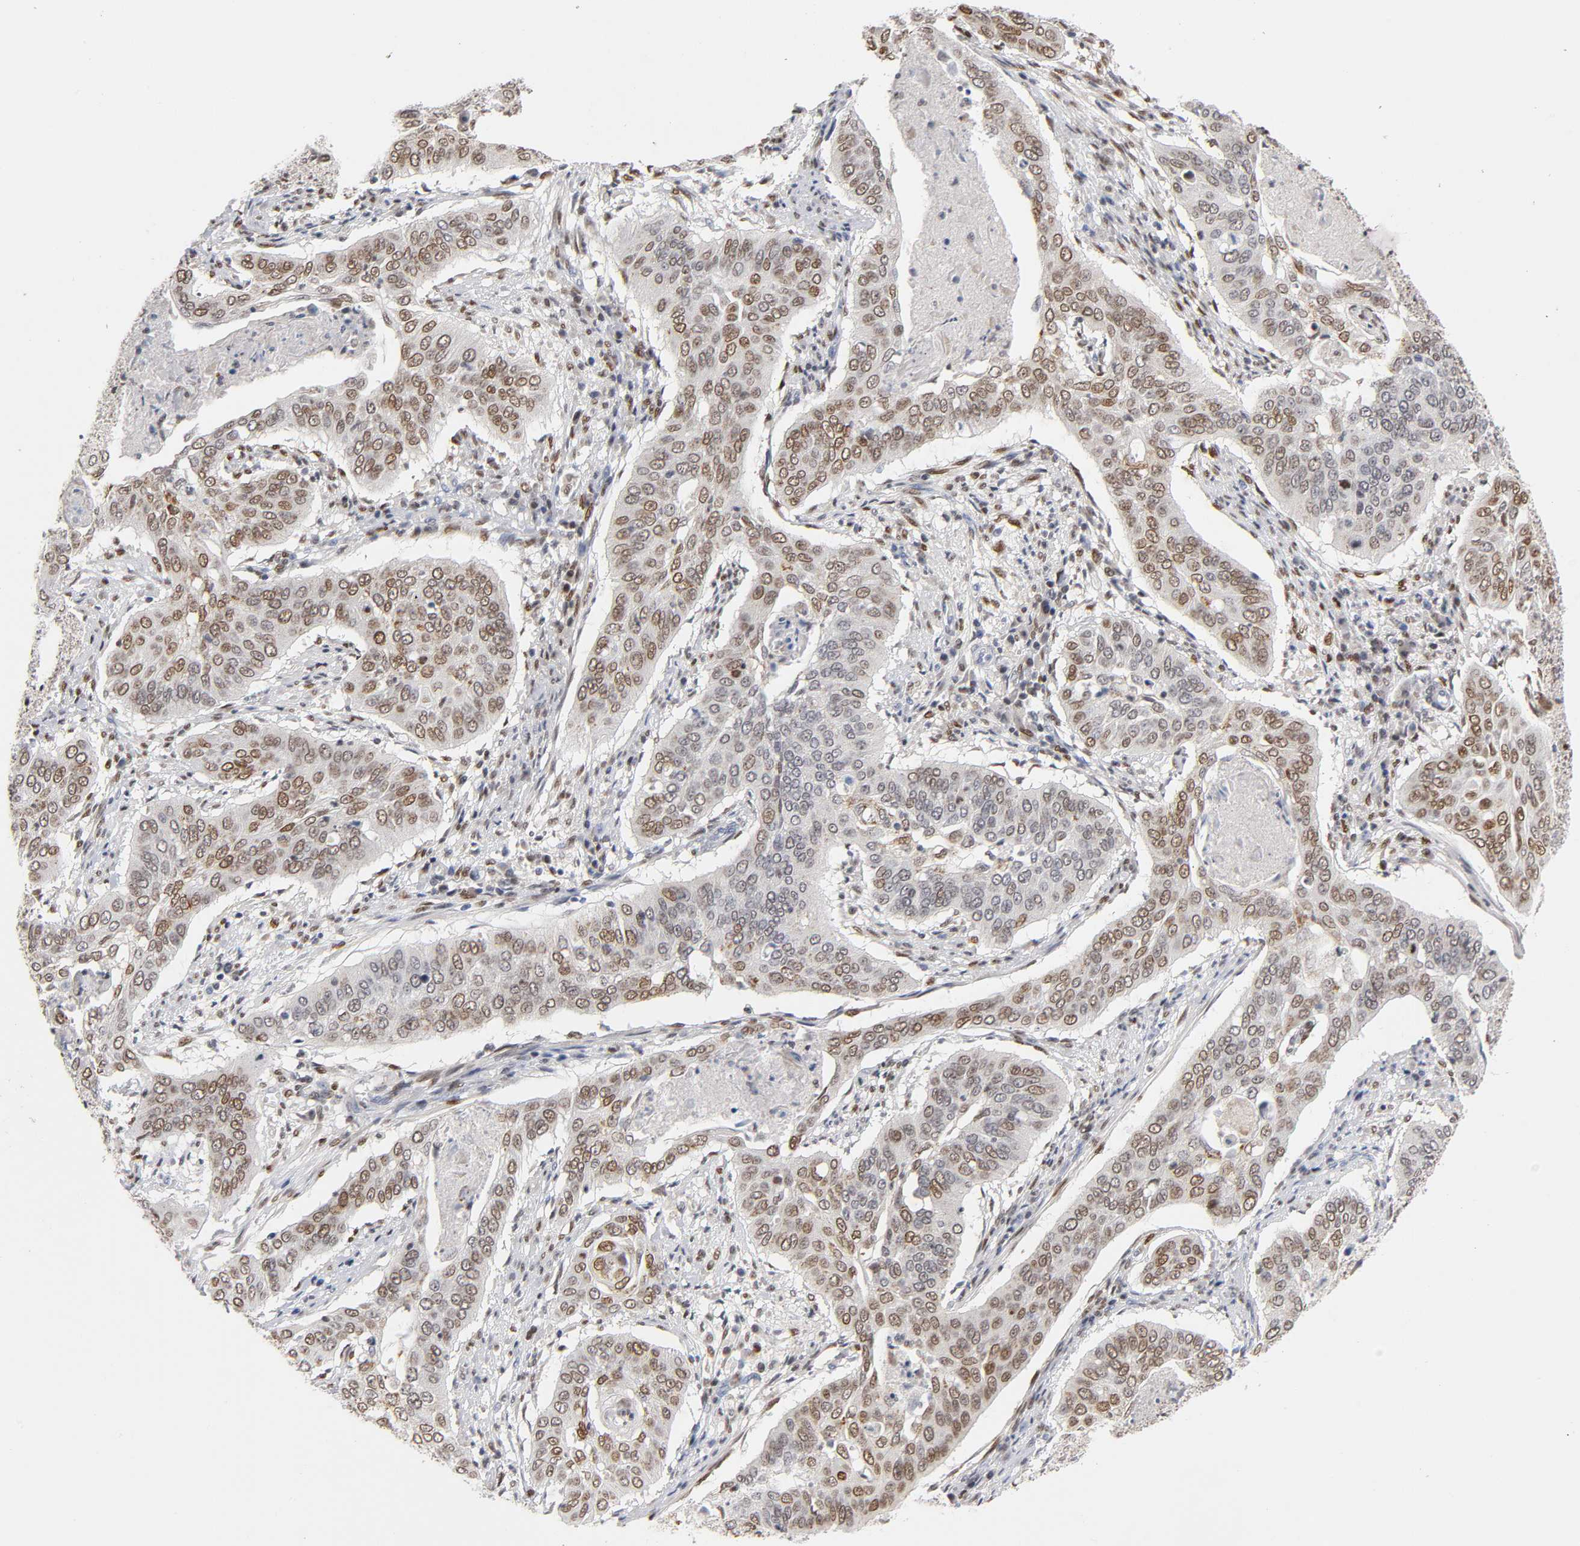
{"staining": {"intensity": "moderate", "quantity": "25%-75%", "location": "nuclear"}, "tissue": "cervical cancer", "cell_type": "Tumor cells", "image_type": "cancer", "snomed": [{"axis": "morphology", "description": "Squamous cell carcinoma, NOS"}, {"axis": "topography", "description": "Cervix"}], "caption": "A brown stain labels moderate nuclear positivity of a protein in human cervical cancer (squamous cell carcinoma) tumor cells.", "gene": "RUNX1", "patient": {"sex": "female", "age": 39}}